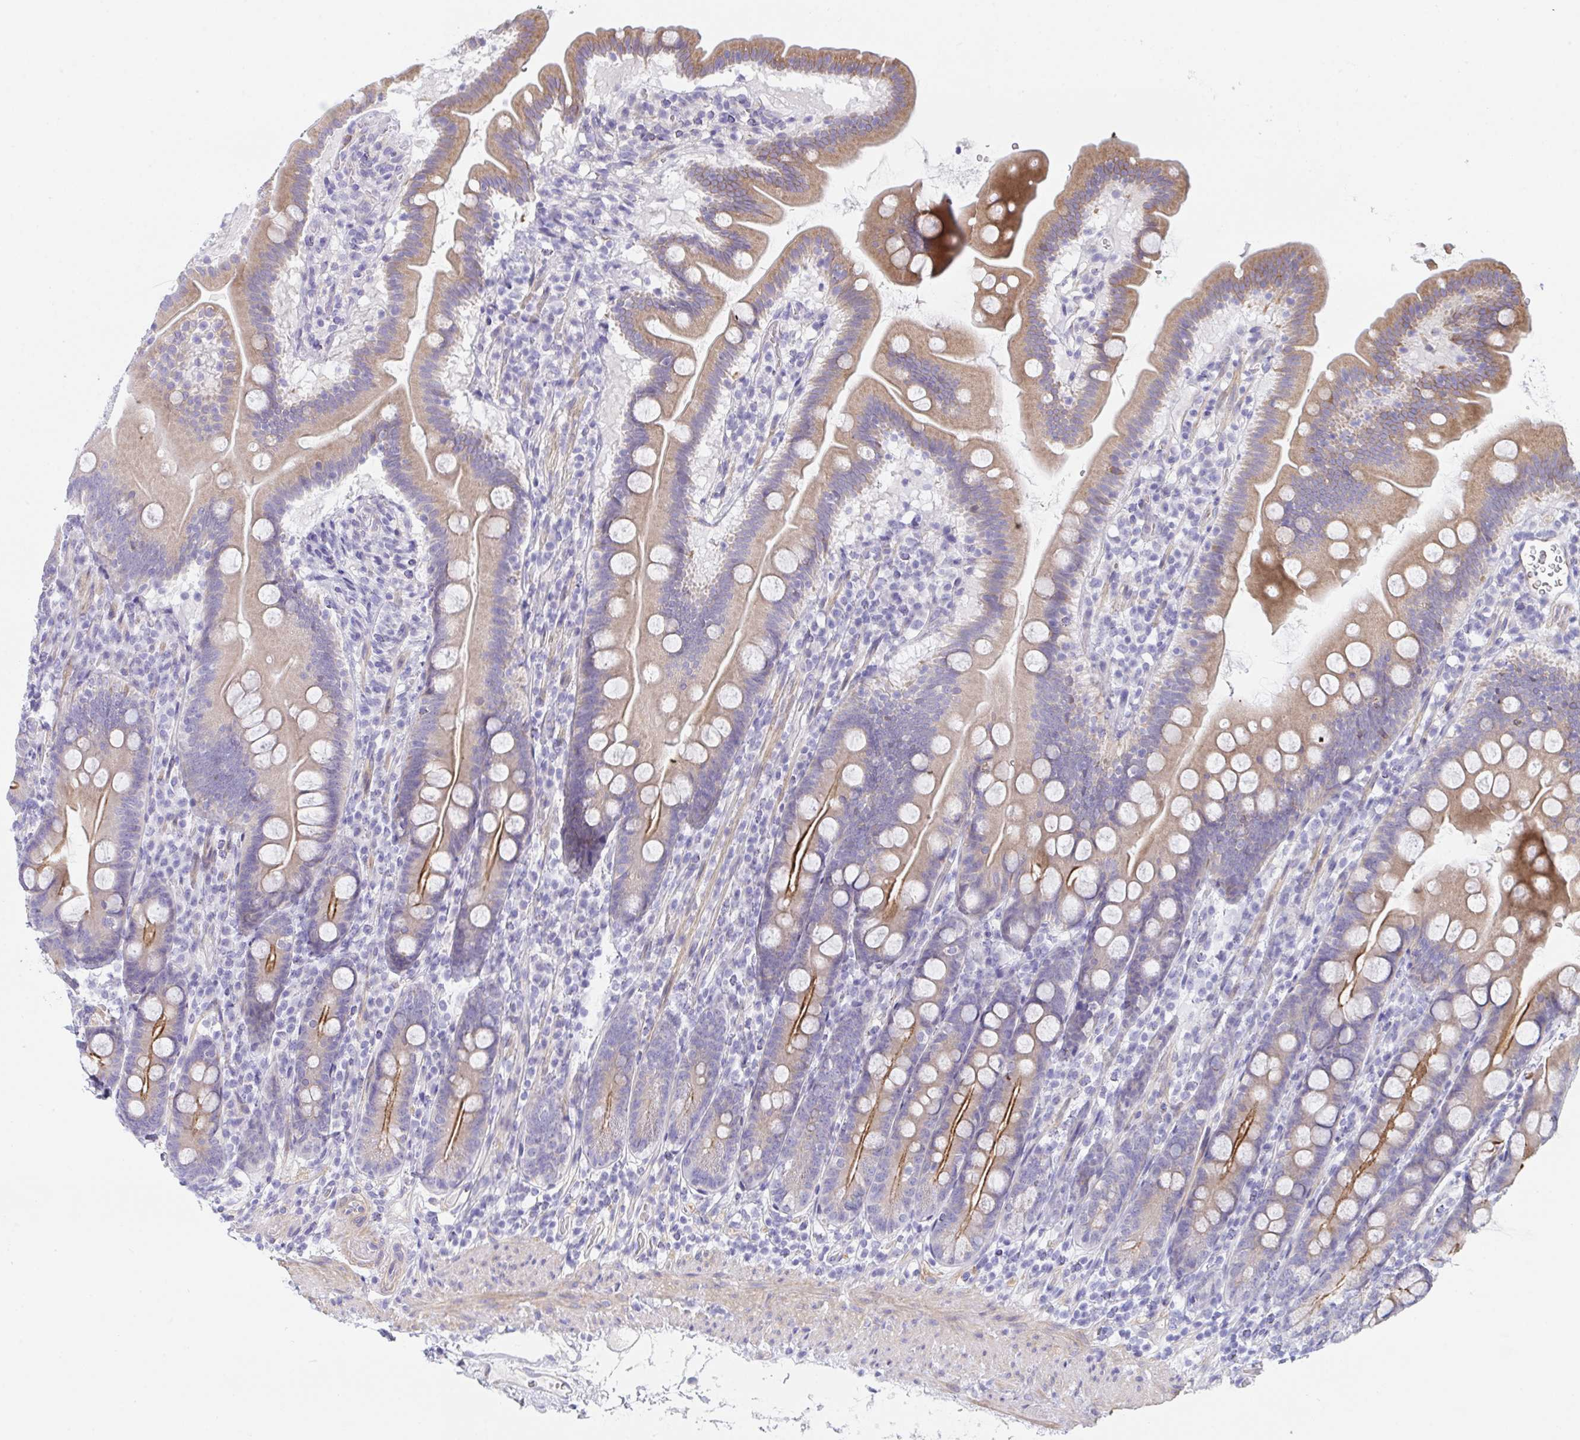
{"staining": {"intensity": "moderate", "quantity": "25%-75%", "location": "cytoplasmic/membranous"}, "tissue": "duodenum", "cell_type": "Glandular cells", "image_type": "normal", "snomed": [{"axis": "morphology", "description": "Normal tissue, NOS"}, {"axis": "topography", "description": "Duodenum"}], "caption": "Brown immunohistochemical staining in unremarkable duodenum exhibits moderate cytoplasmic/membranous positivity in about 25%-75% of glandular cells.", "gene": "CEP170B", "patient": {"sex": "female", "age": 67}}